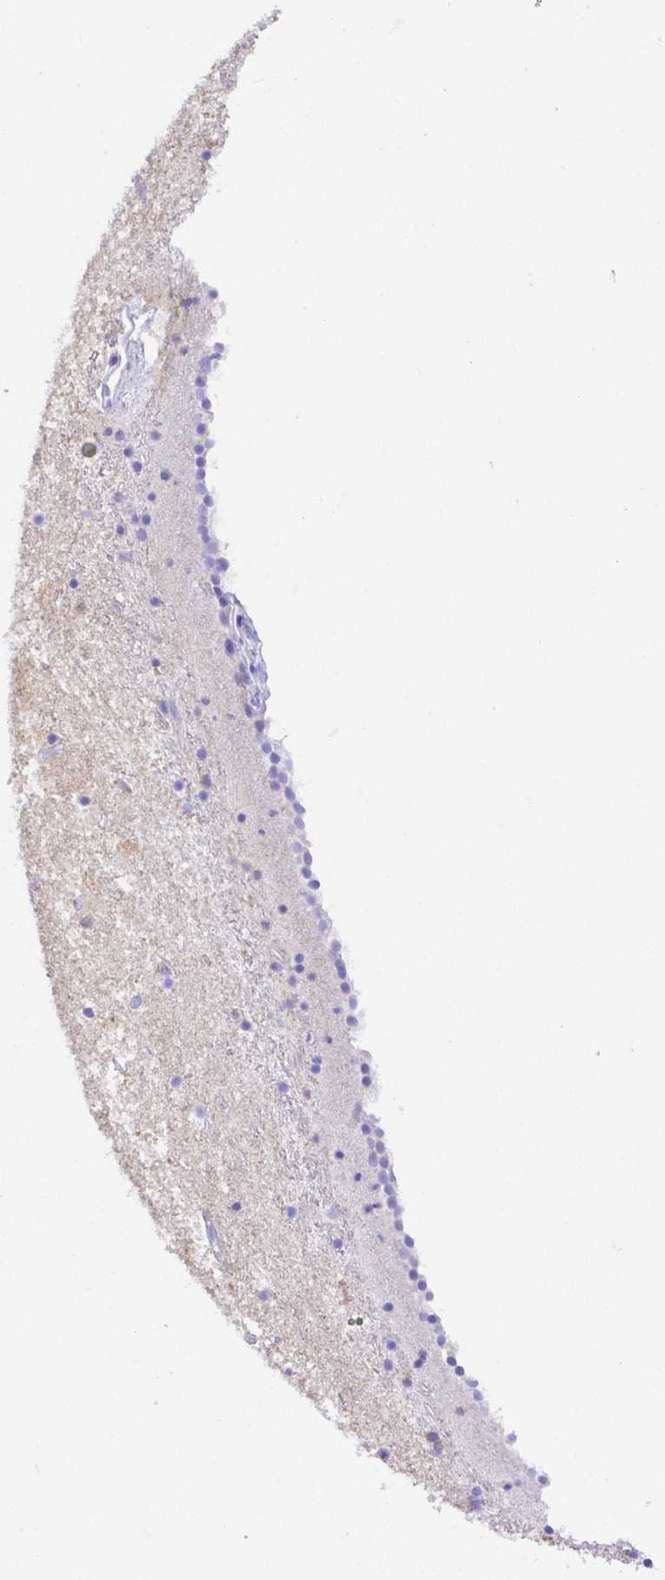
{"staining": {"intensity": "negative", "quantity": "none", "location": "none"}, "tissue": "caudate", "cell_type": "Glial cells", "image_type": "normal", "snomed": [{"axis": "morphology", "description": "Normal tissue, NOS"}, {"axis": "topography", "description": "Lateral ventricle wall"}], "caption": "The immunohistochemistry (IHC) image has no significant expression in glial cells of caudate.", "gene": "SMR3A", "patient": {"sex": "female", "age": 71}}